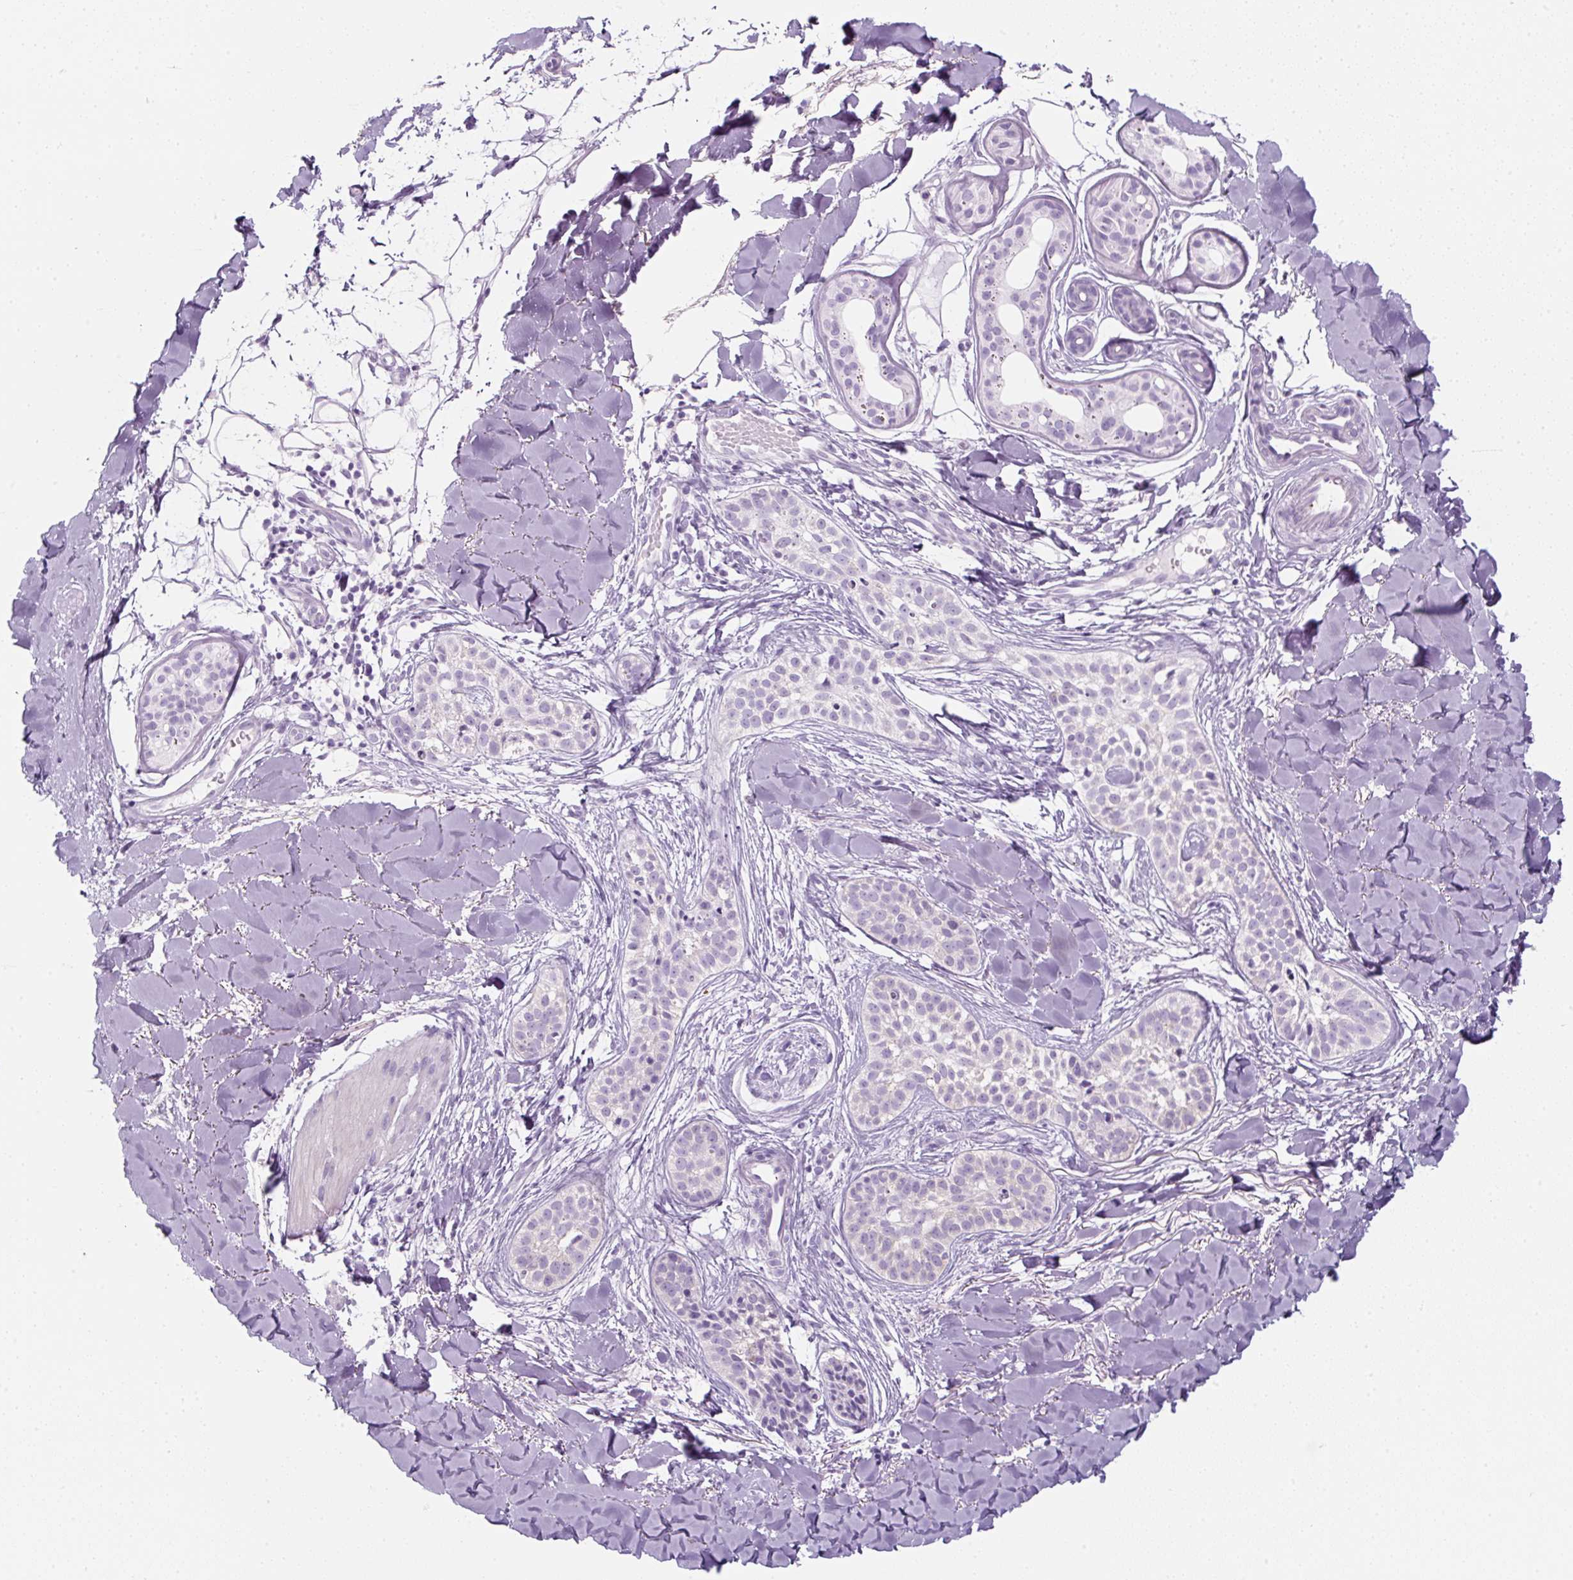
{"staining": {"intensity": "negative", "quantity": "none", "location": "none"}, "tissue": "skin cancer", "cell_type": "Tumor cells", "image_type": "cancer", "snomed": [{"axis": "morphology", "description": "Basal cell carcinoma"}, {"axis": "topography", "description": "Skin"}], "caption": "The immunohistochemistry (IHC) histopathology image has no significant positivity in tumor cells of skin cancer tissue.", "gene": "PF4V1", "patient": {"sex": "male", "age": 52}}